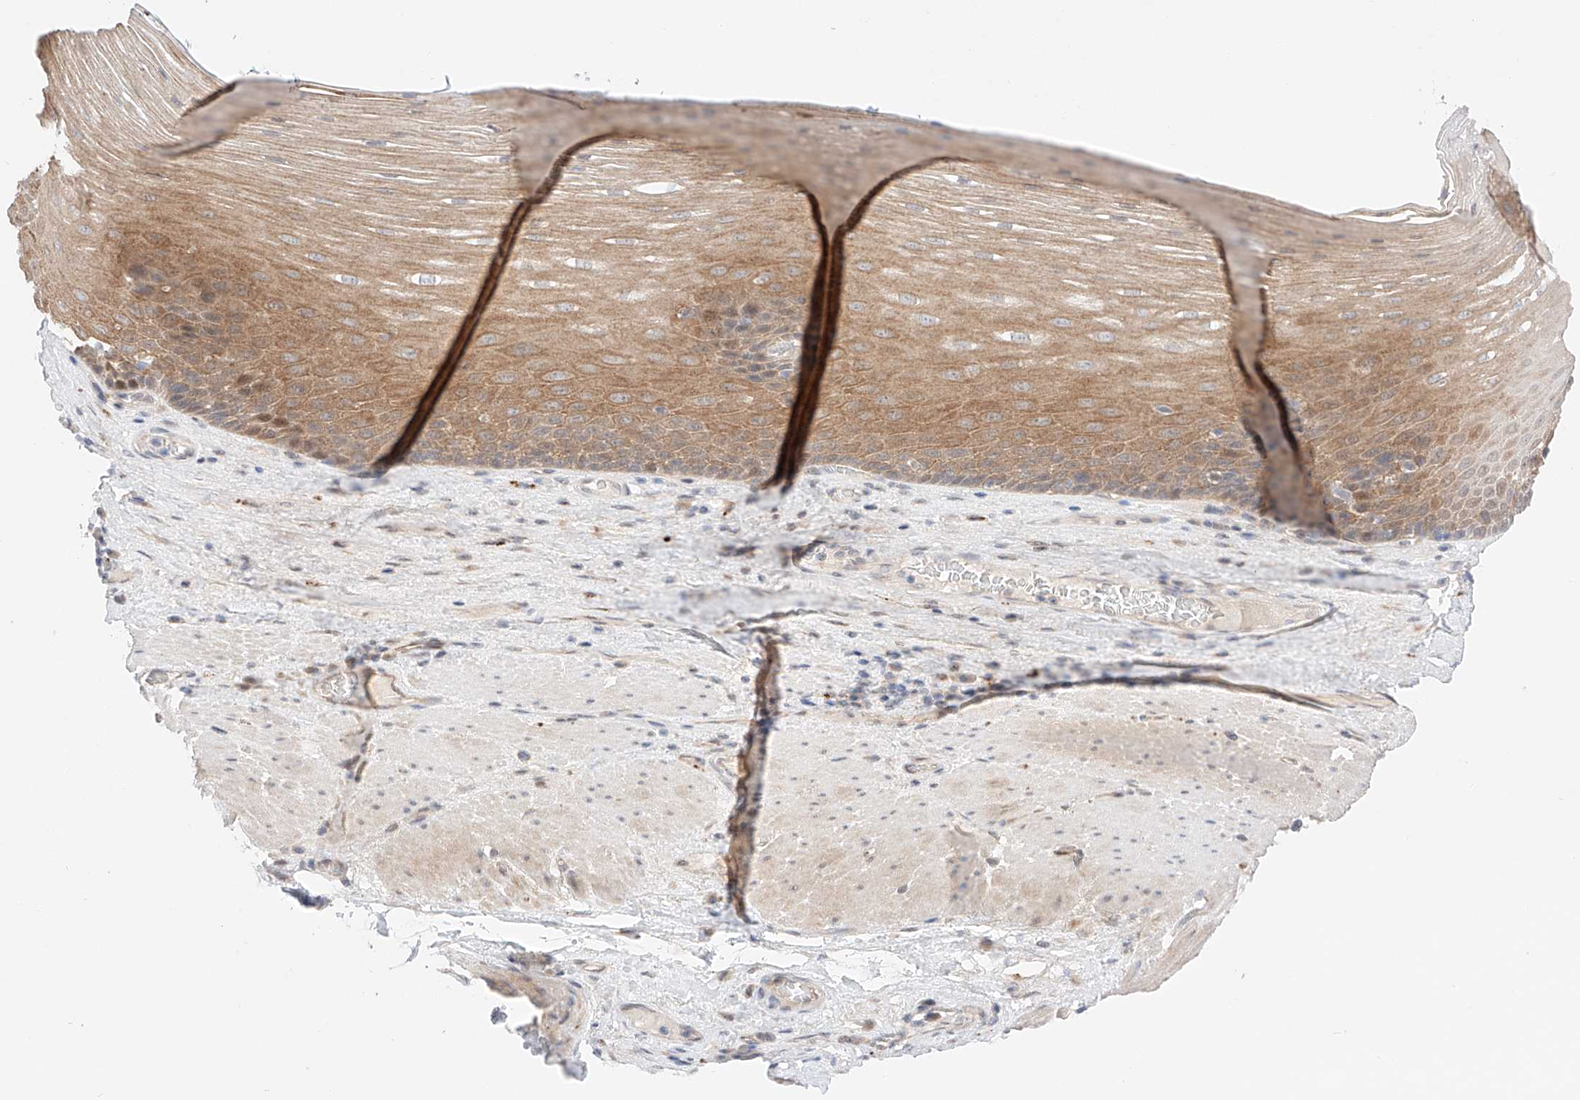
{"staining": {"intensity": "moderate", "quantity": ">75%", "location": "cytoplasmic/membranous,nuclear"}, "tissue": "esophagus", "cell_type": "Squamous epithelial cells", "image_type": "normal", "snomed": [{"axis": "morphology", "description": "Normal tissue, NOS"}, {"axis": "topography", "description": "Esophagus"}], "caption": "A medium amount of moderate cytoplasmic/membranous,nuclear staining is identified in about >75% of squamous epithelial cells in normal esophagus. (IHC, brightfield microscopy, high magnification).", "gene": "GCNT1", "patient": {"sex": "male", "age": 62}}